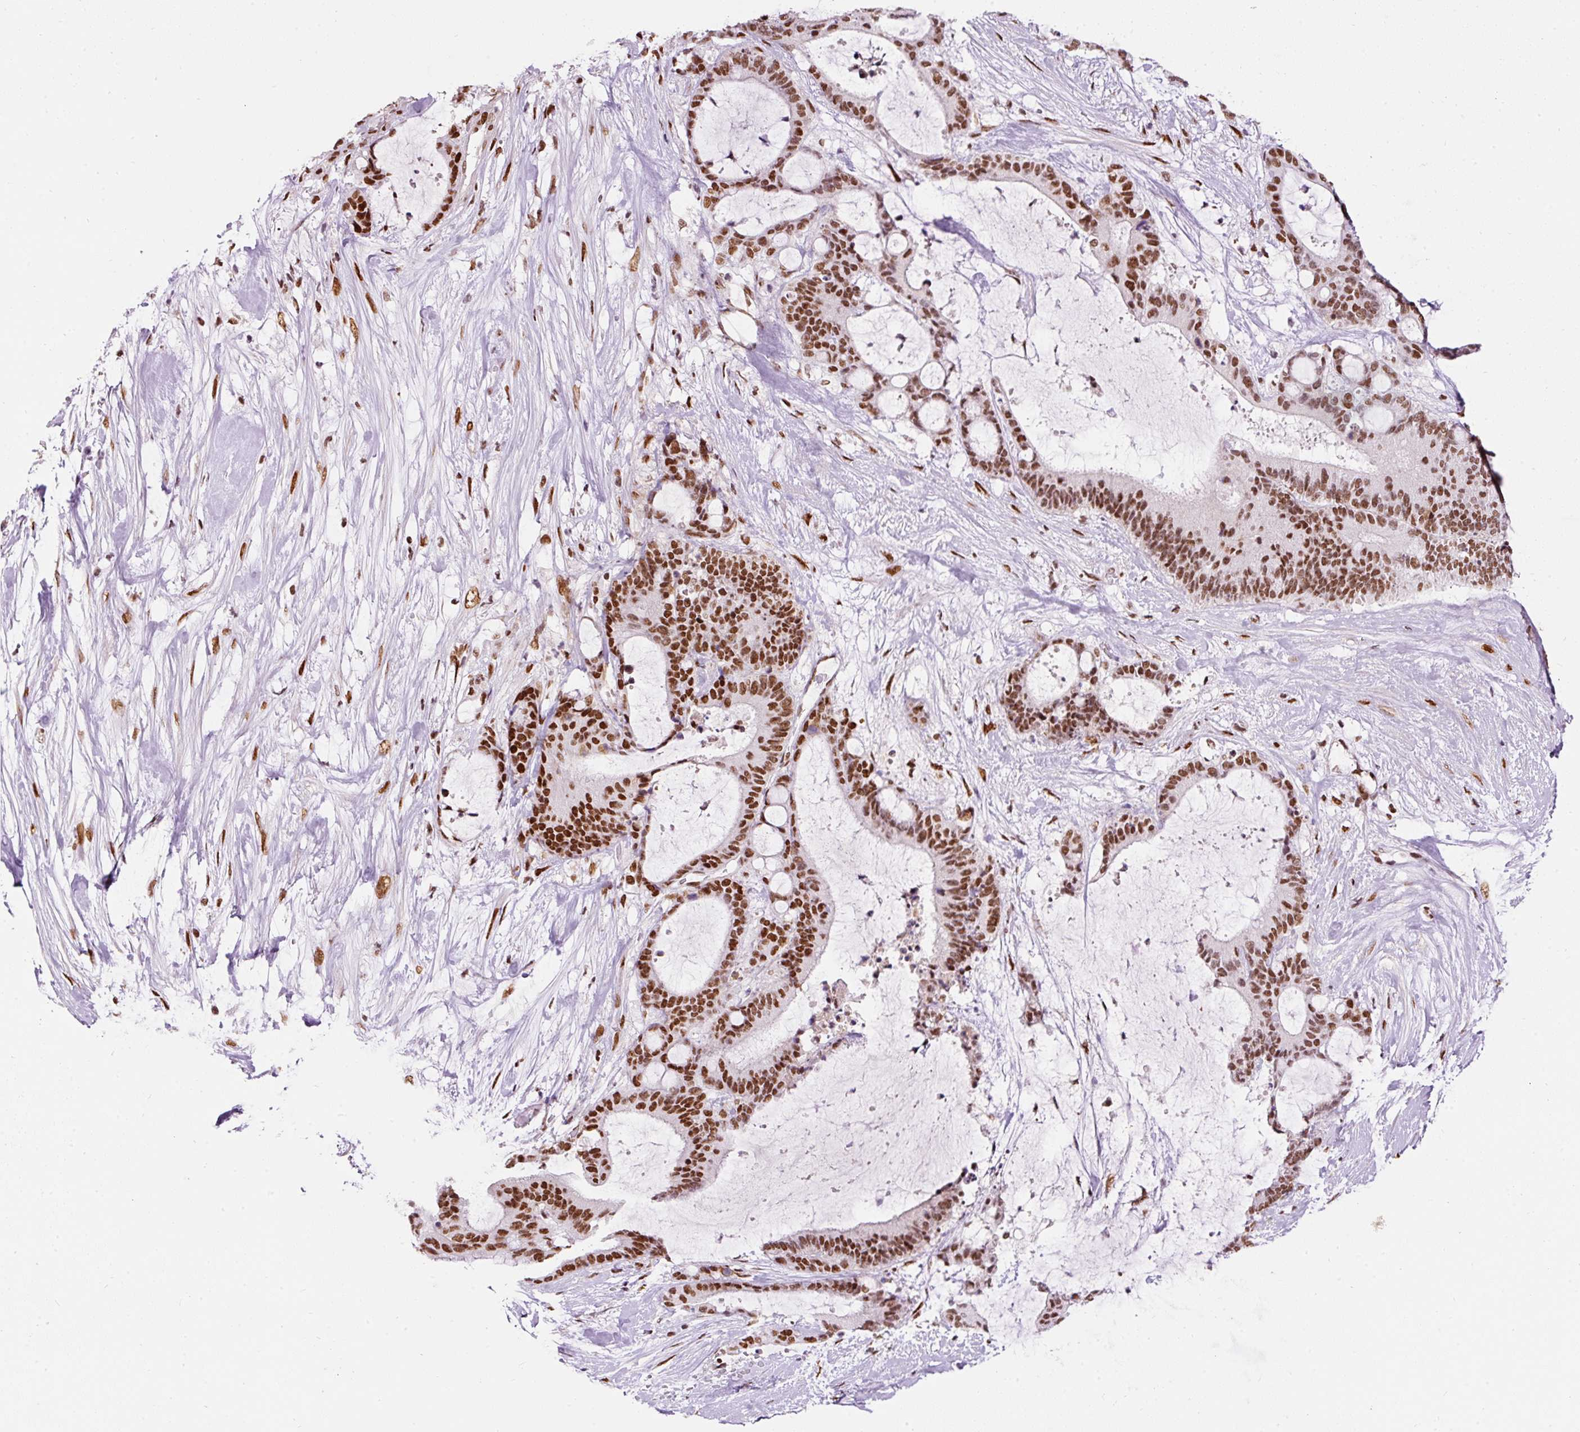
{"staining": {"intensity": "strong", "quantity": ">75%", "location": "nuclear"}, "tissue": "liver cancer", "cell_type": "Tumor cells", "image_type": "cancer", "snomed": [{"axis": "morphology", "description": "Normal tissue, NOS"}, {"axis": "morphology", "description": "Cholangiocarcinoma"}, {"axis": "topography", "description": "Liver"}, {"axis": "topography", "description": "Peripheral nerve tissue"}], "caption": "IHC histopathology image of neoplastic tissue: liver cholangiocarcinoma stained using immunohistochemistry displays high levels of strong protein expression localized specifically in the nuclear of tumor cells, appearing as a nuclear brown color.", "gene": "HNRNPC", "patient": {"sex": "female", "age": 73}}